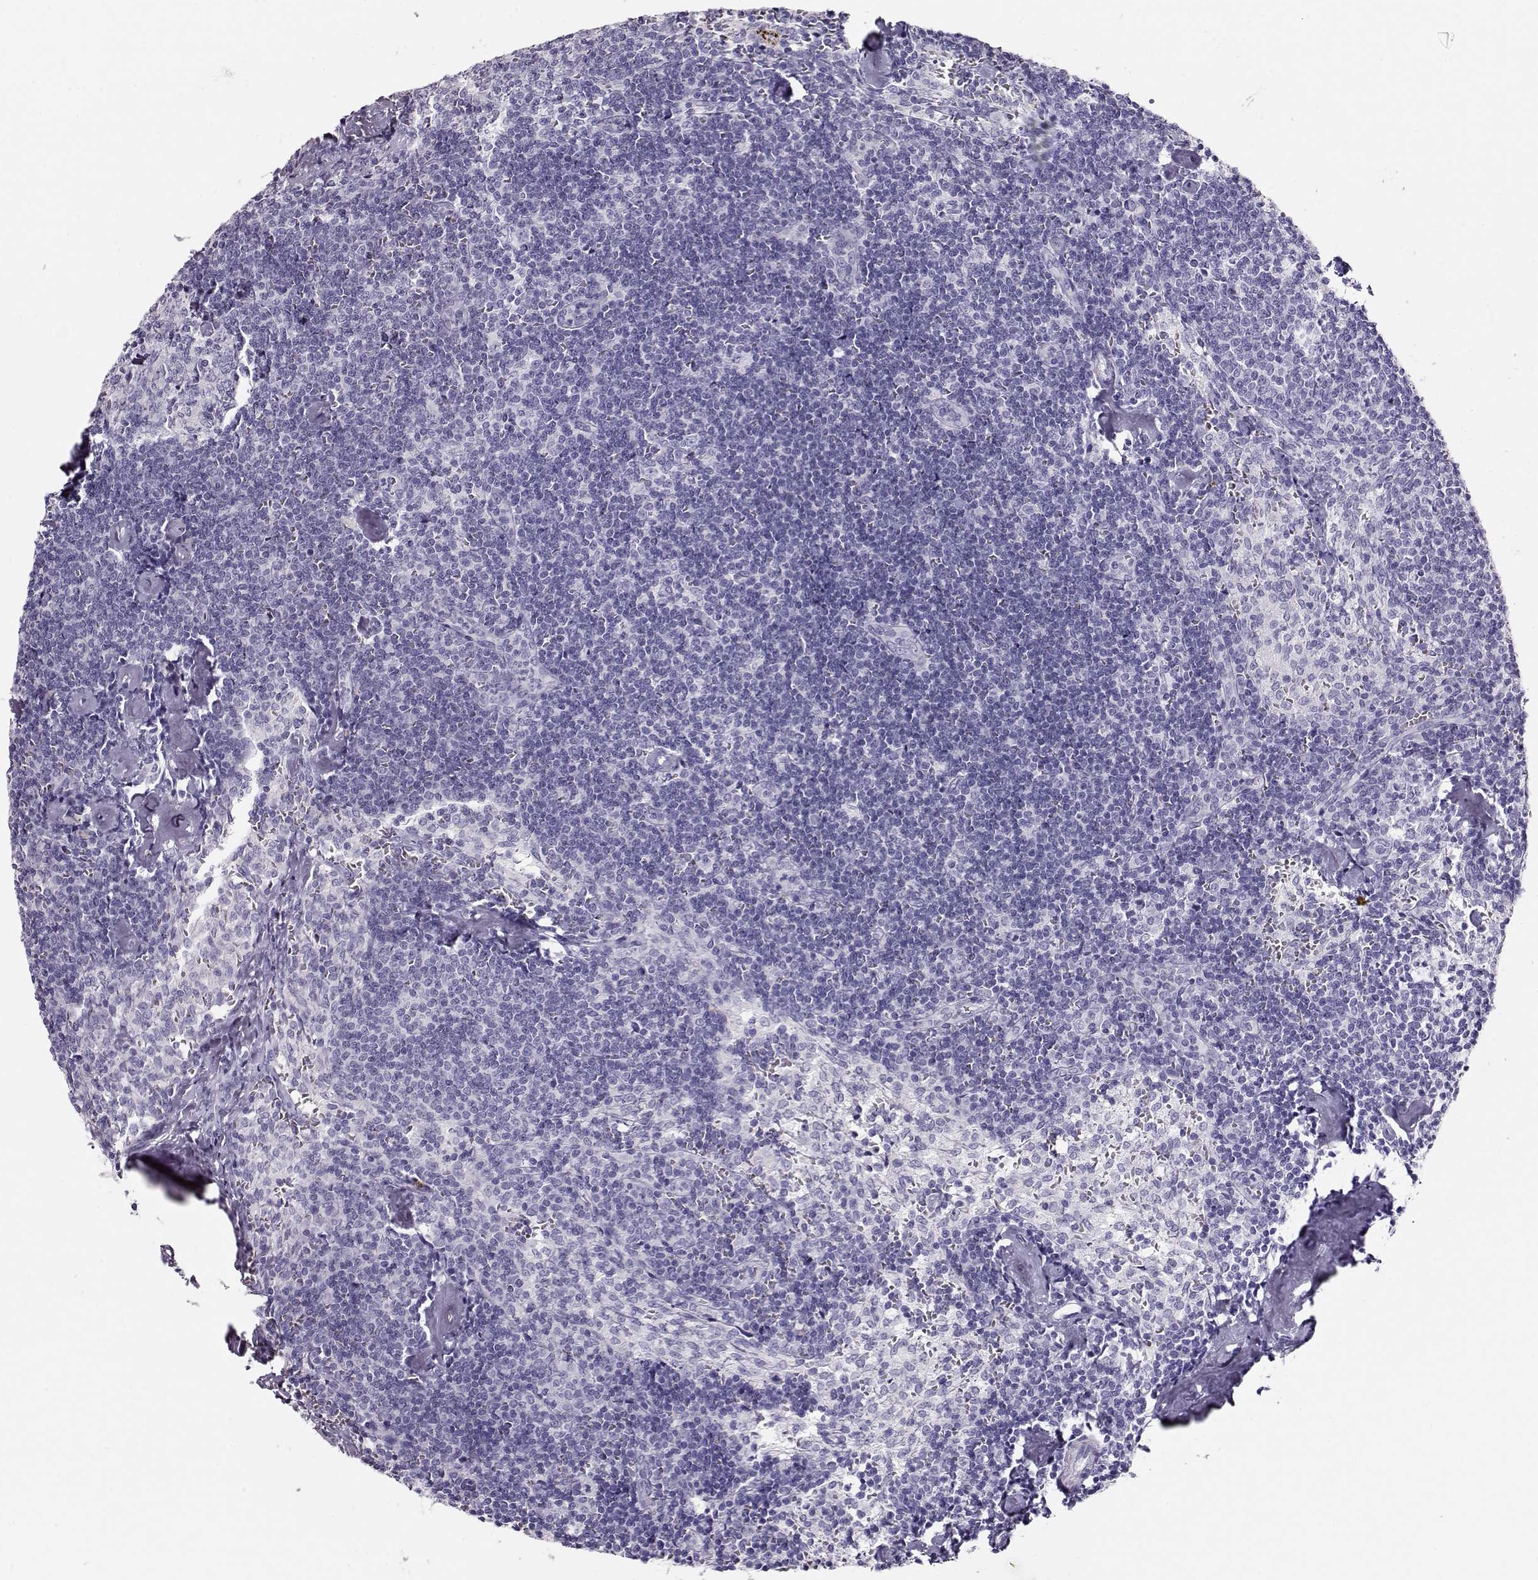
{"staining": {"intensity": "negative", "quantity": "none", "location": "none"}, "tissue": "lymph node", "cell_type": "Germinal center cells", "image_type": "normal", "snomed": [{"axis": "morphology", "description": "Normal tissue, NOS"}, {"axis": "topography", "description": "Lymph node"}], "caption": "DAB (3,3'-diaminobenzidine) immunohistochemical staining of normal lymph node demonstrates no significant positivity in germinal center cells.", "gene": "ACTN2", "patient": {"sex": "female", "age": 50}}